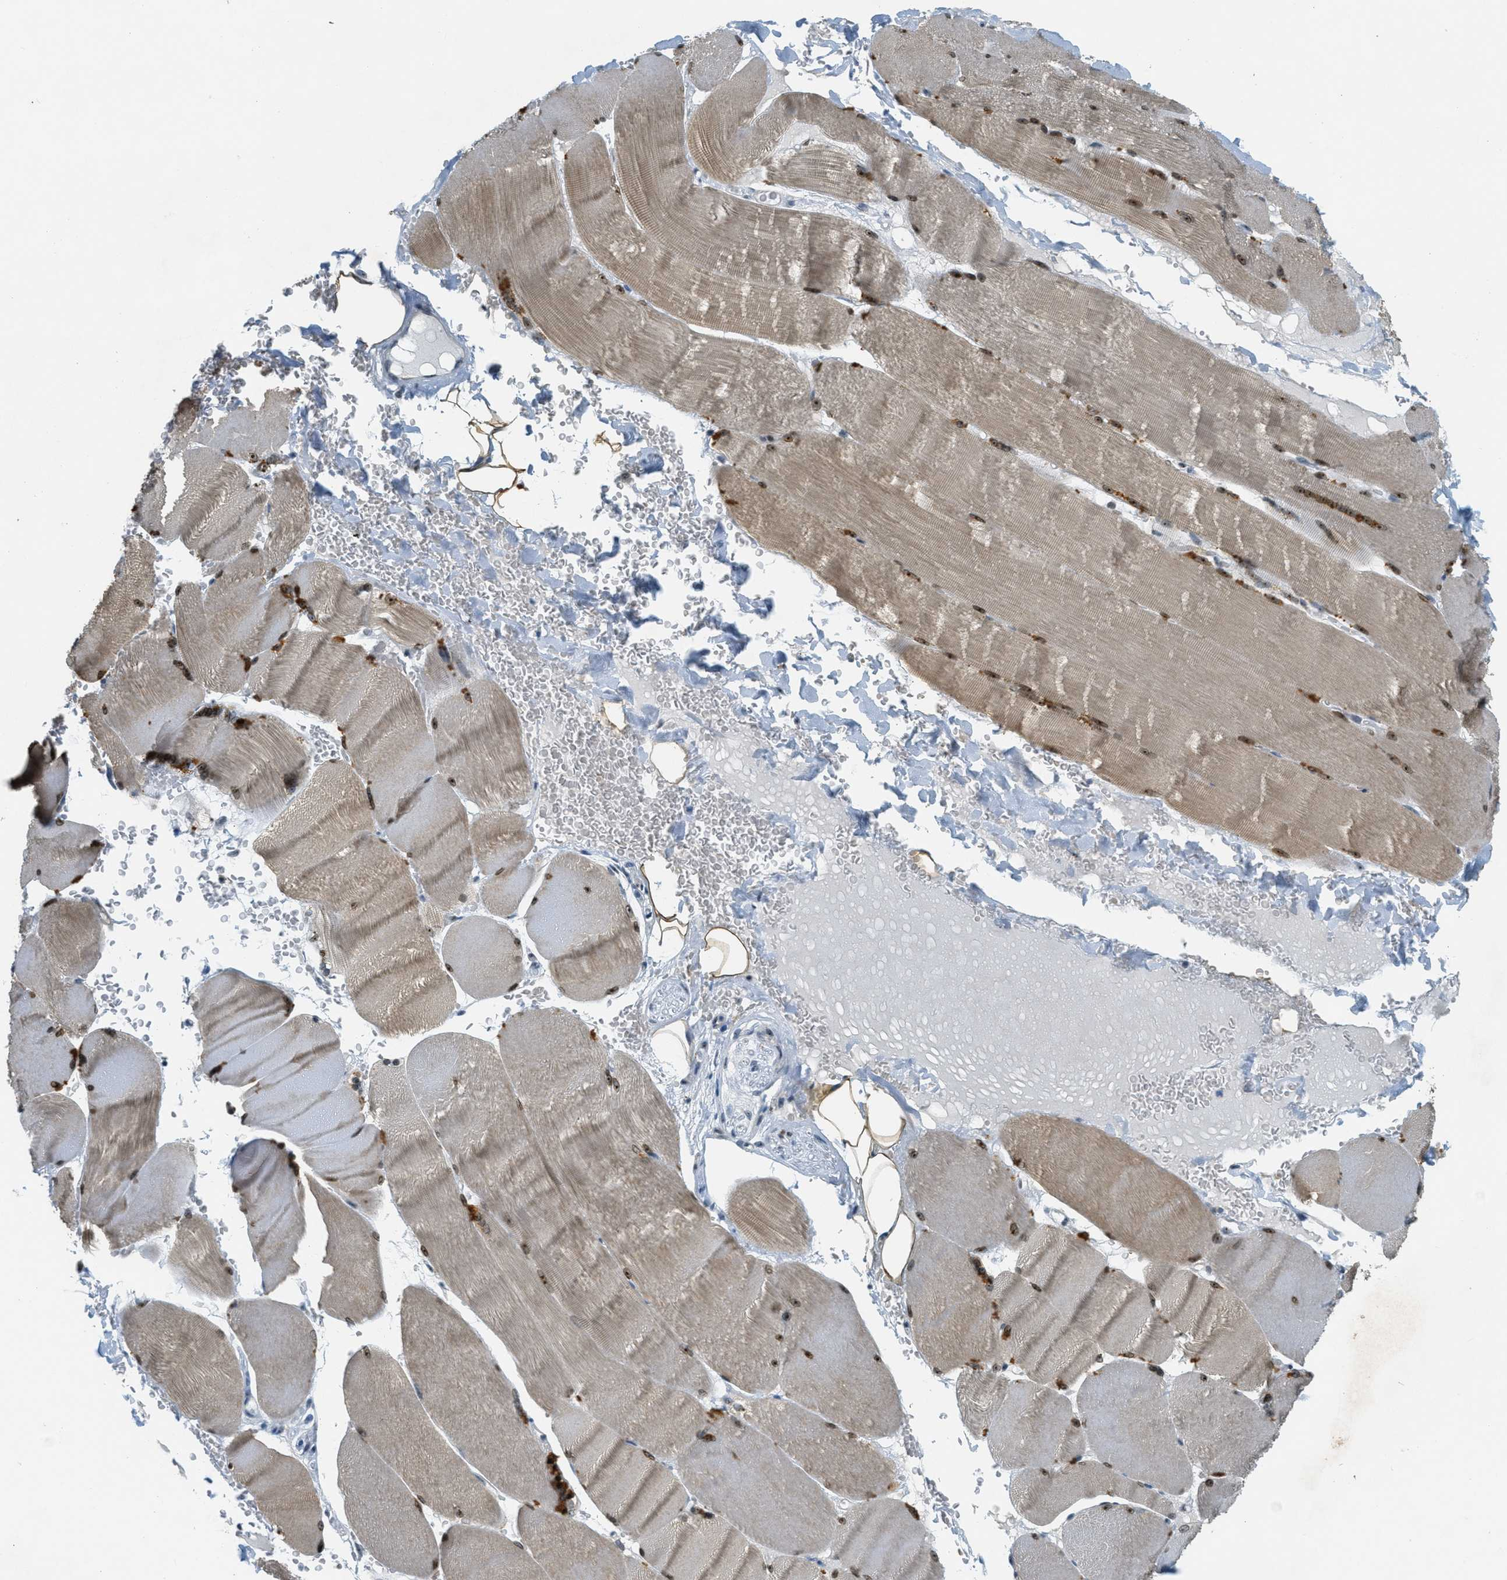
{"staining": {"intensity": "moderate", "quantity": ">75%", "location": "cytoplasmic/membranous,nuclear"}, "tissue": "skeletal muscle", "cell_type": "Myocytes", "image_type": "normal", "snomed": [{"axis": "morphology", "description": "Normal tissue, NOS"}, {"axis": "topography", "description": "Skin"}, {"axis": "topography", "description": "Skeletal muscle"}], "caption": "A medium amount of moderate cytoplasmic/membranous,nuclear positivity is identified in about >75% of myocytes in normal skeletal muscle.", "gene": "DDX47", "patient": {"sex": "male", "age": 83}}